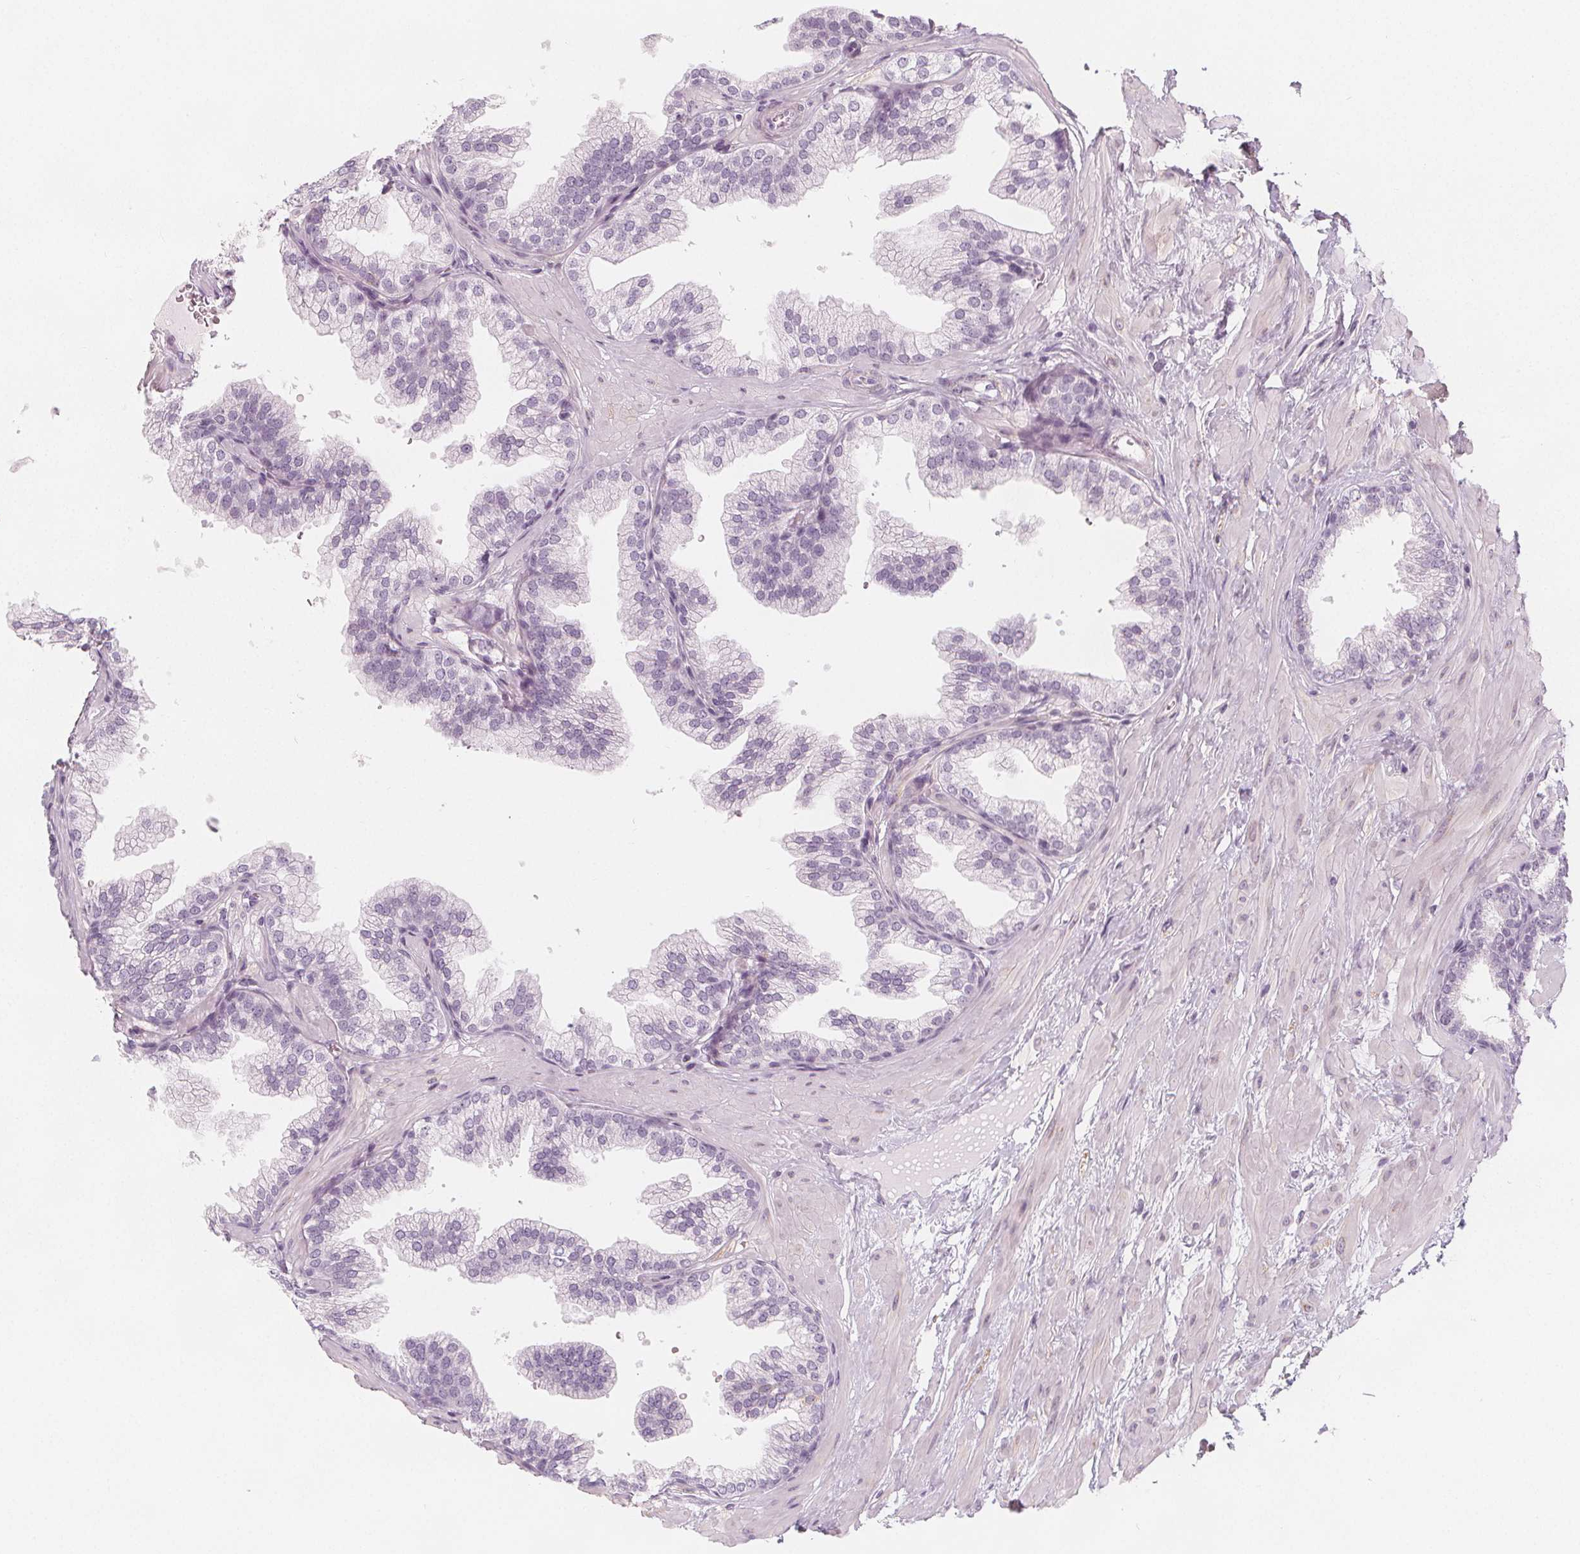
{"staining": {"intensity": "negative", "quantity": "none", "location": "none"}, "tissue": "prostate", "cell_type": "Glandular cells", "image_type": "normal", "snomed": [{"axis": "morphology", "description": "Normal tissue, NOS"}, {"axis": "topography", "description": "Prostate"}], "caption": "A high-resolution image shows IHC staining of benign prostate, which demonstrates no significant expression in glandular cells.", "gene": "MAP1A", "patient": {"sex": "male", "age": 37}}